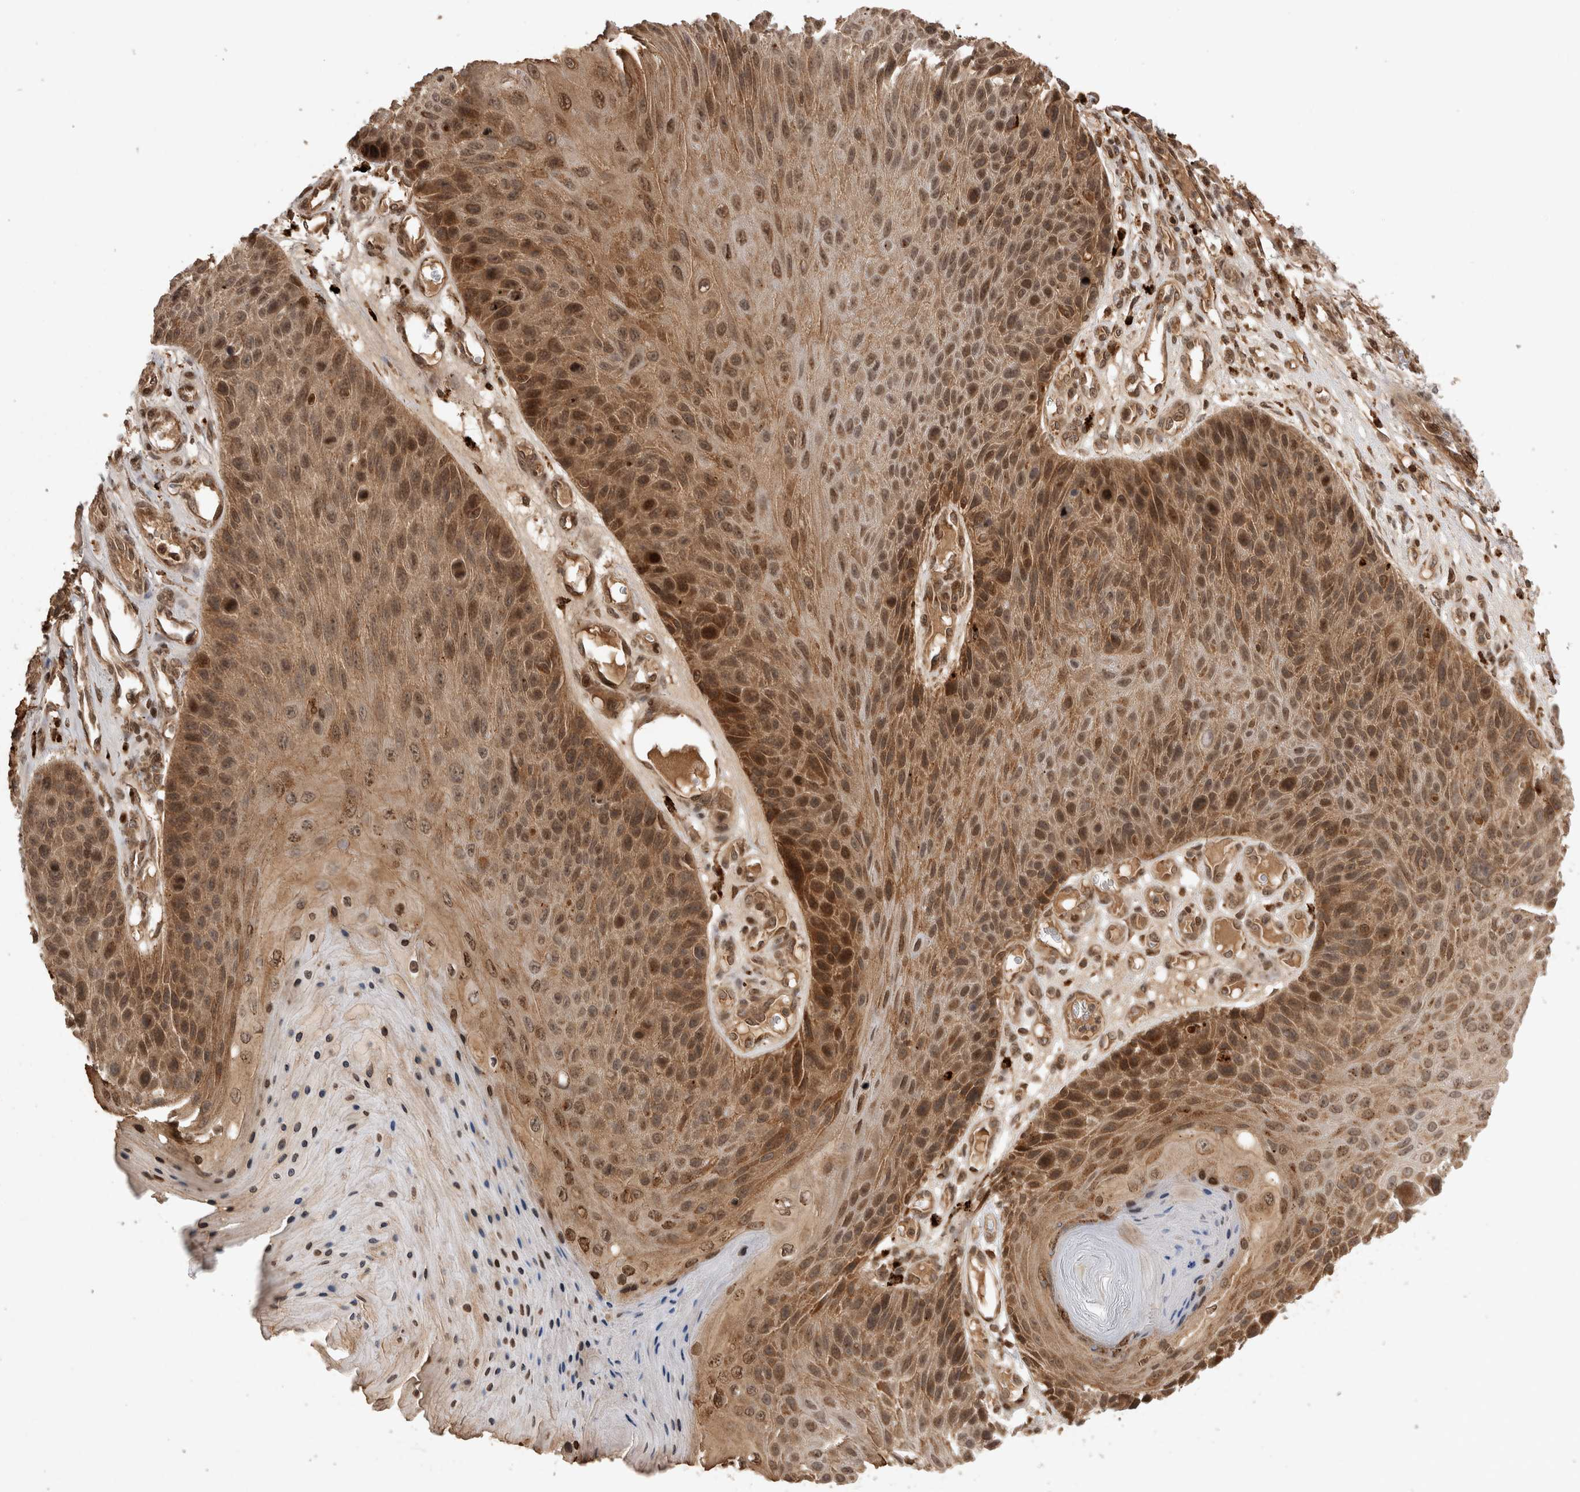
{"staining": {"intensity": "strong", "quantity": ">75%", "location": "cytoplasmic/membranous,nuclear"}, "tissue": "skin cancer", "cell_type": "Tumor cells", "image_type": "cancer", "snomed": [{"axis": "morphology", "description": "Squamous cell carcinoma, NOS"}, {"axis": "topography", "description": "Skin"}], "caption": "Immunohistochemical staining of skin cancer (squamous cell carcinoma) exhibits high levels of strong cytoplasmic/membranous and nuclear positivity in about >75% of tumor cells.", "gene": "FAM221A", "patient": {"sex": "female", "age": 88}}